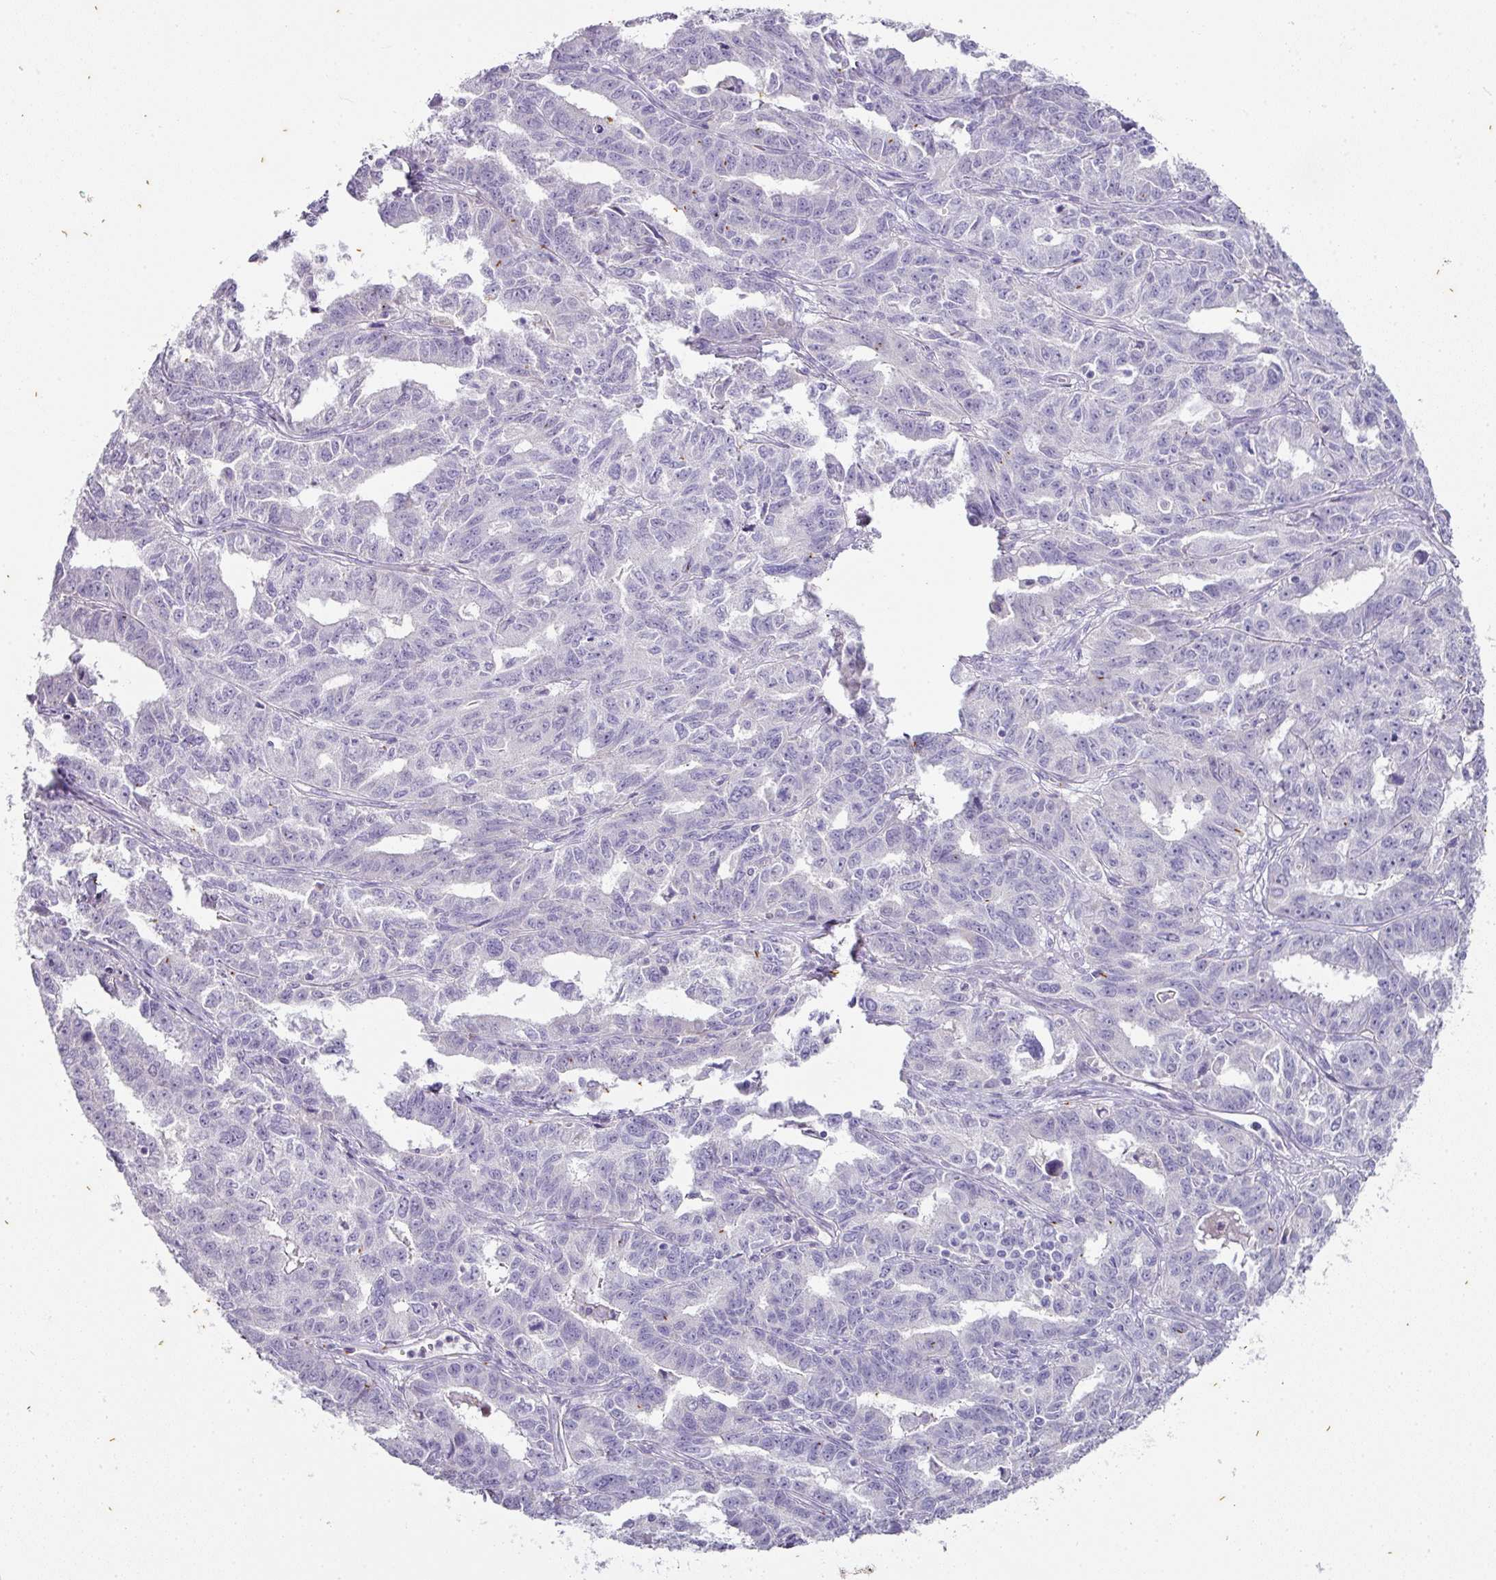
{"staining": {"intensity": "negative", "quantity": "none", "location": "none"}, "tissue": "ovarian cancer", "cell_type": "Tumor cells", "image_type": "cancer", "snomed": [{"axis": "morphology", "description": "Adenocarcinoma, NOS"}, {"axis": "morphology", "description": "Carcinoma, endometroid"}, {"axis": "topography", "description": "Ovary"}], "caption": "IHC micrograph of endometroid carcinoma (ovarian) stained for a protein (brown), which displays no expression in tumor cells. (DAB (3,3'-diaminobenzidine) immunohistochemistry, high magnification).", "gene": "OR52N1", "patient": {"sex": "female", "age": 72}}